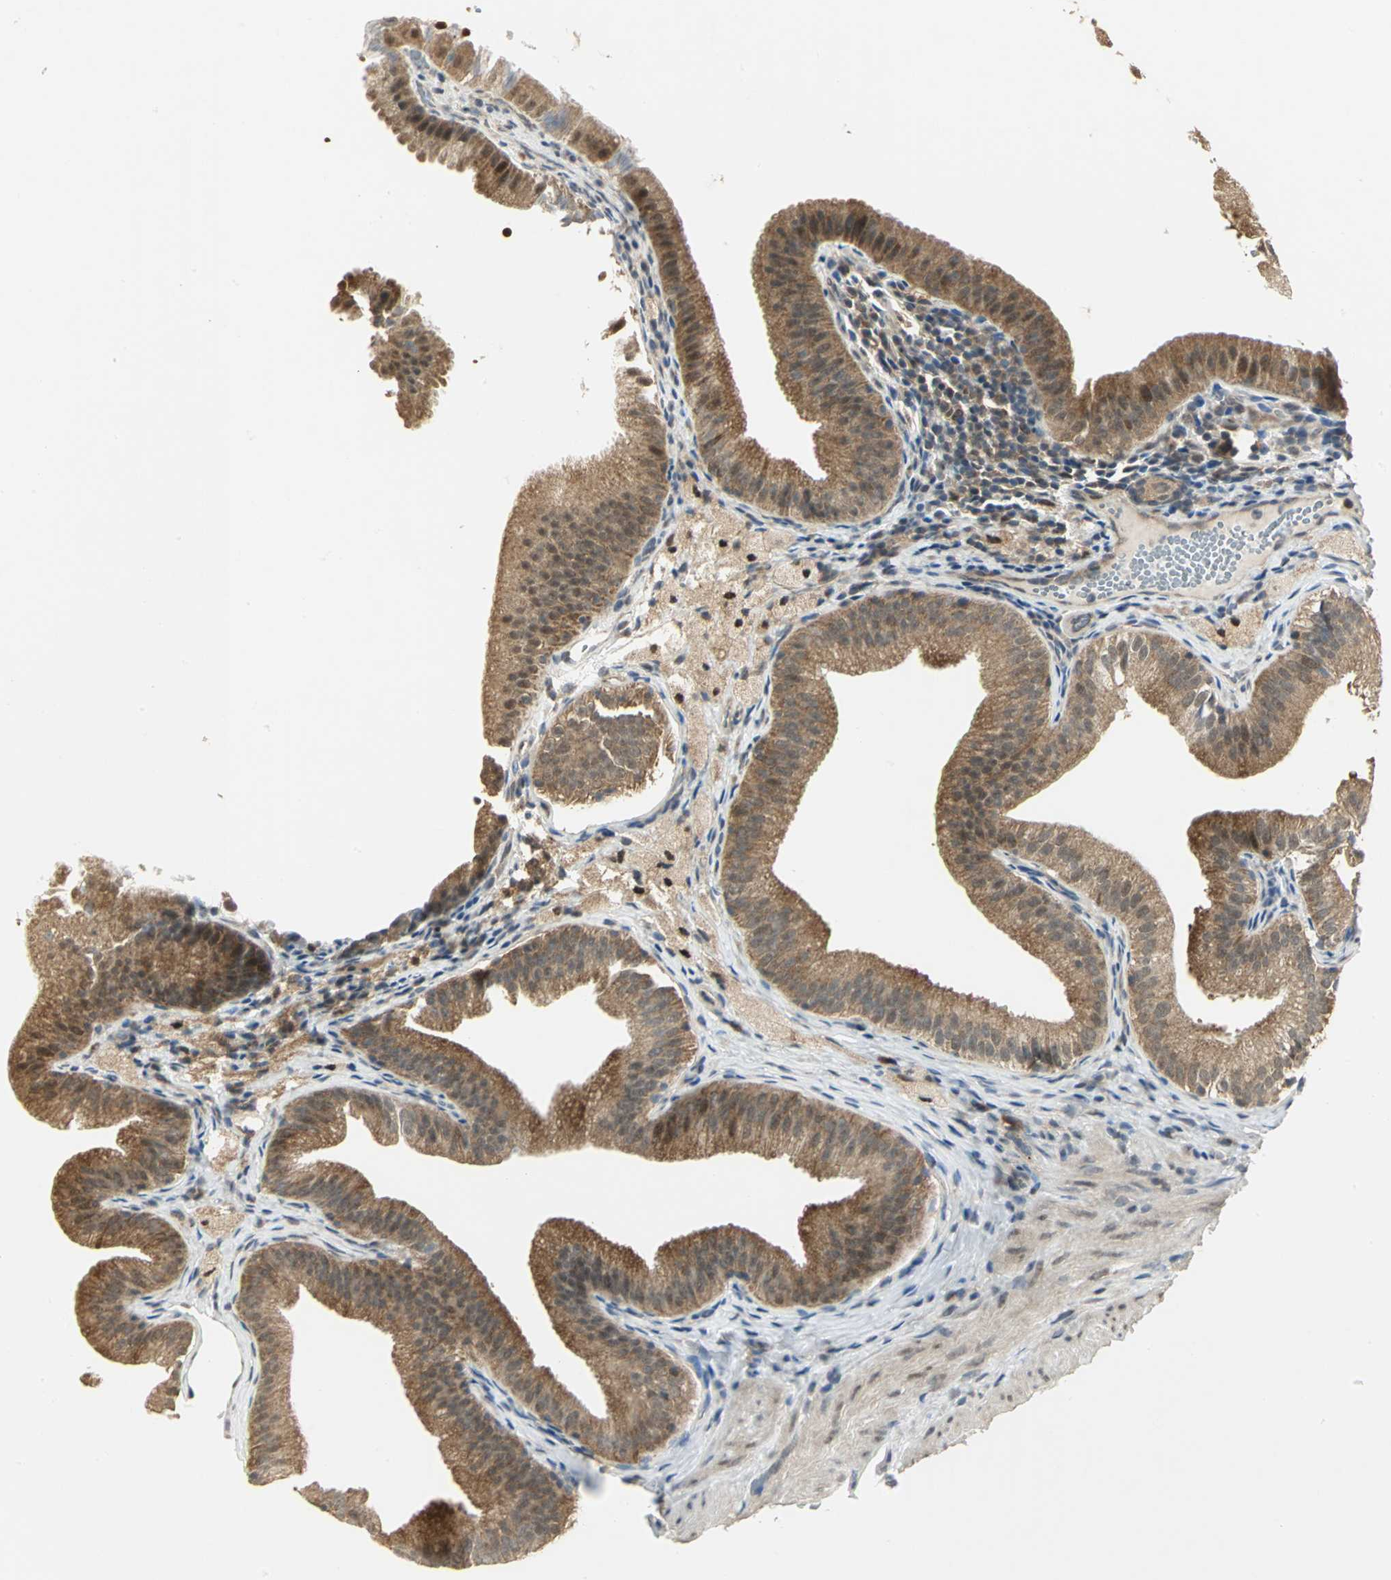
{"staining": {"intensity": "moderate", "quantity": ">75%", "location": "cytoplasmic/membranous,nuclear"}, "tissue": "gallbladder", "cell_type": "Glandular cells", "image_type": "normal", "snomed": [{"axis": "morphology", "description": "Normal tissue, NOS"}, {"axis": "topography", "description": "Gallbladder"}], "caption": "A micrograph of human gallbladder stained for a protein demonstrates moderate cytoplasmic/membranous,nuclear brown staining in glandular cells.", "gene": "PSMC4", "patient": {"sex": "female", "age": 24}}